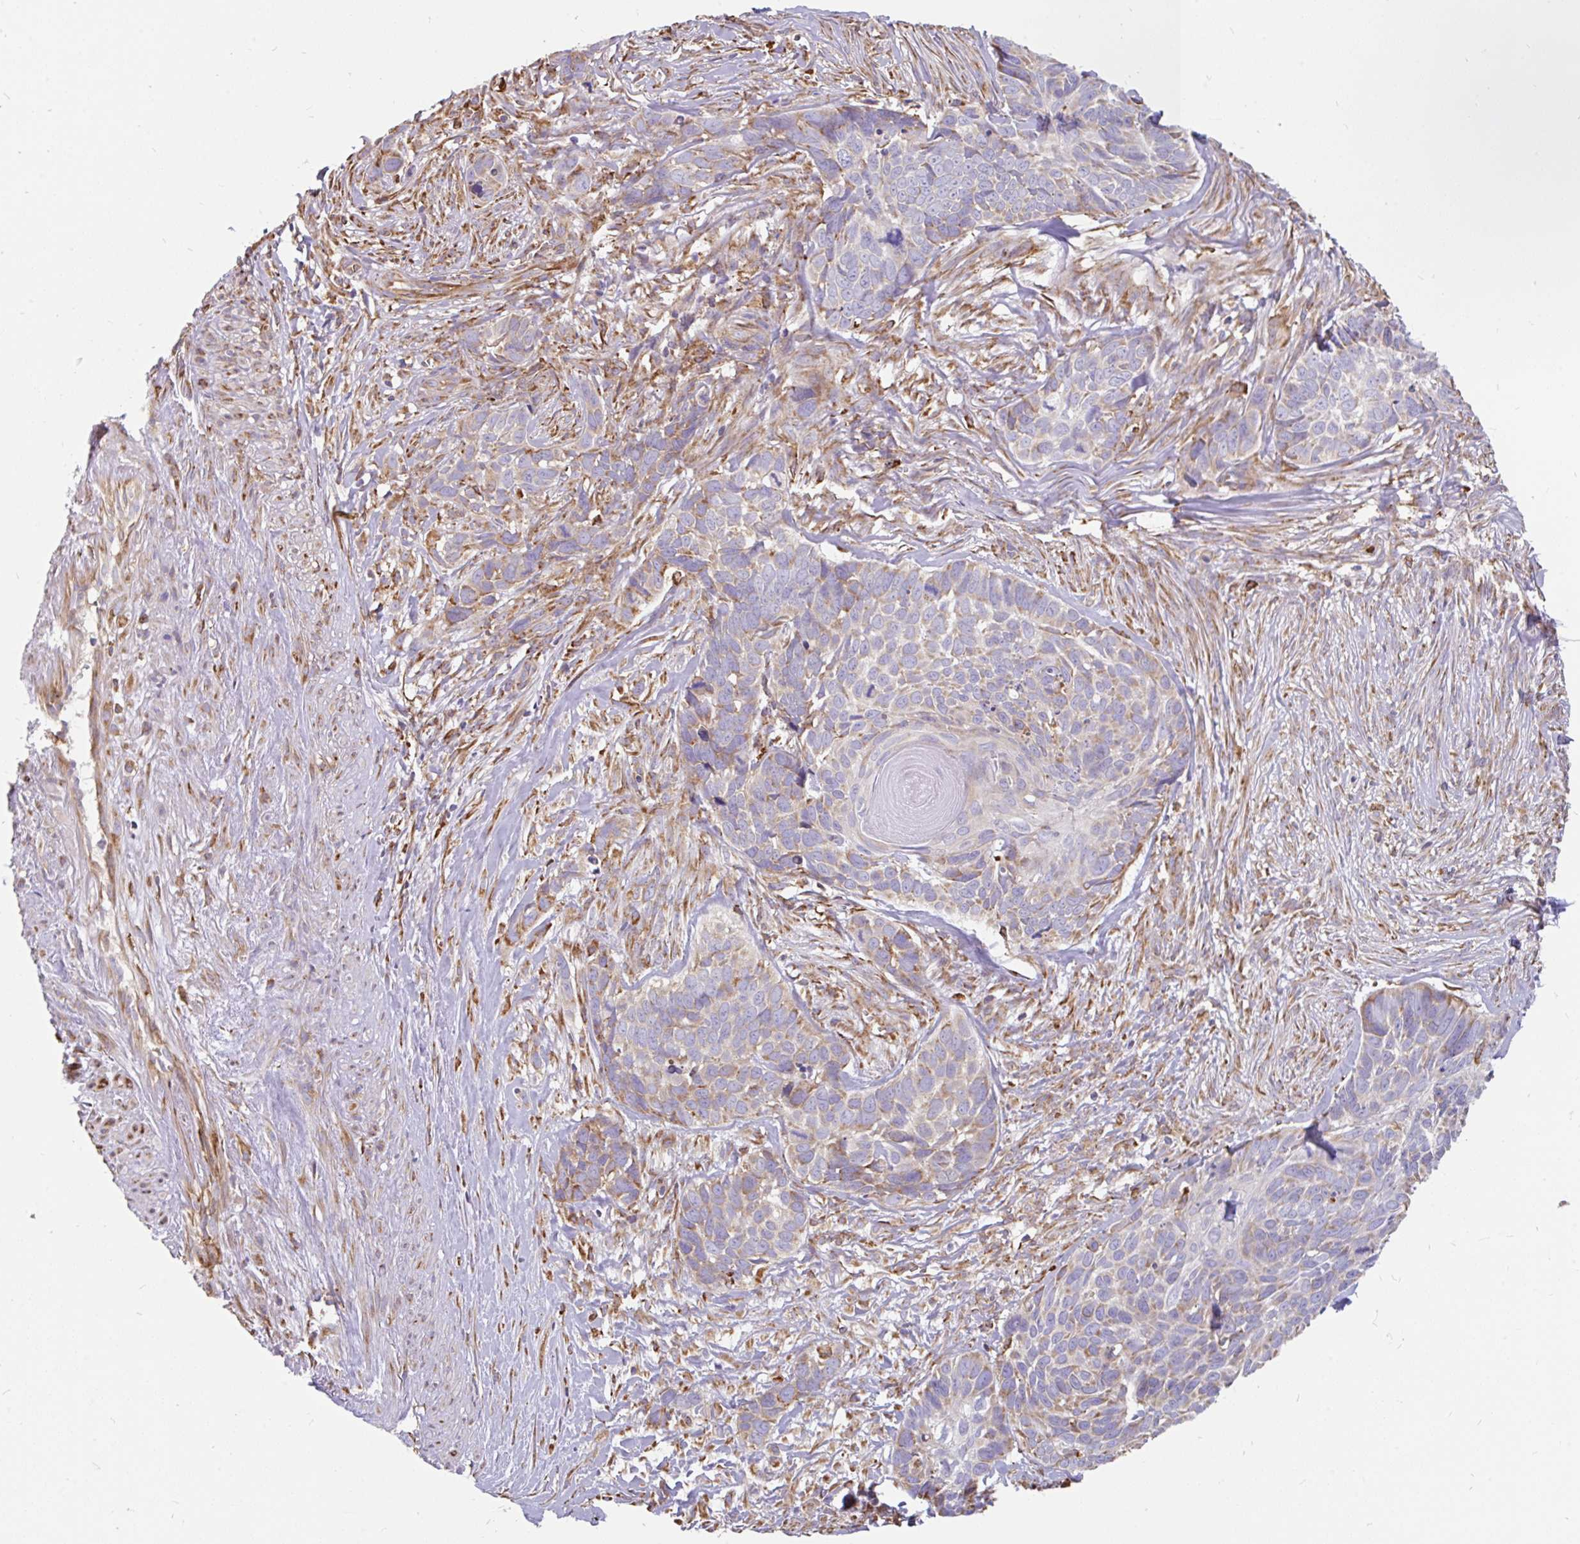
{"staining": {"intensity": "moderate", "quantity": "<25%", "location": "cytoplasmic/membranous"}, "tissue": "skin cancer", "cell_type": "Tumor cells", "image_type": "cancer", "snomed": [{"axis": "morphology", "description": "Basal cell carcinoma"}, {"axis": "topography", "description": "Skin"}], "caption": "An image of skin basal cell carcinoma stained for a protein exhibits moderate cytoplasmic/membranous brown staining in tumor cells. Using DAB (3,3'-diaminobenzidine) (brown) and hematoxylin (blue) stains, captured at high magnification using brightfield microscopy.", "gene": "EML5", "patient": {"sex": "female", "age": 82}}